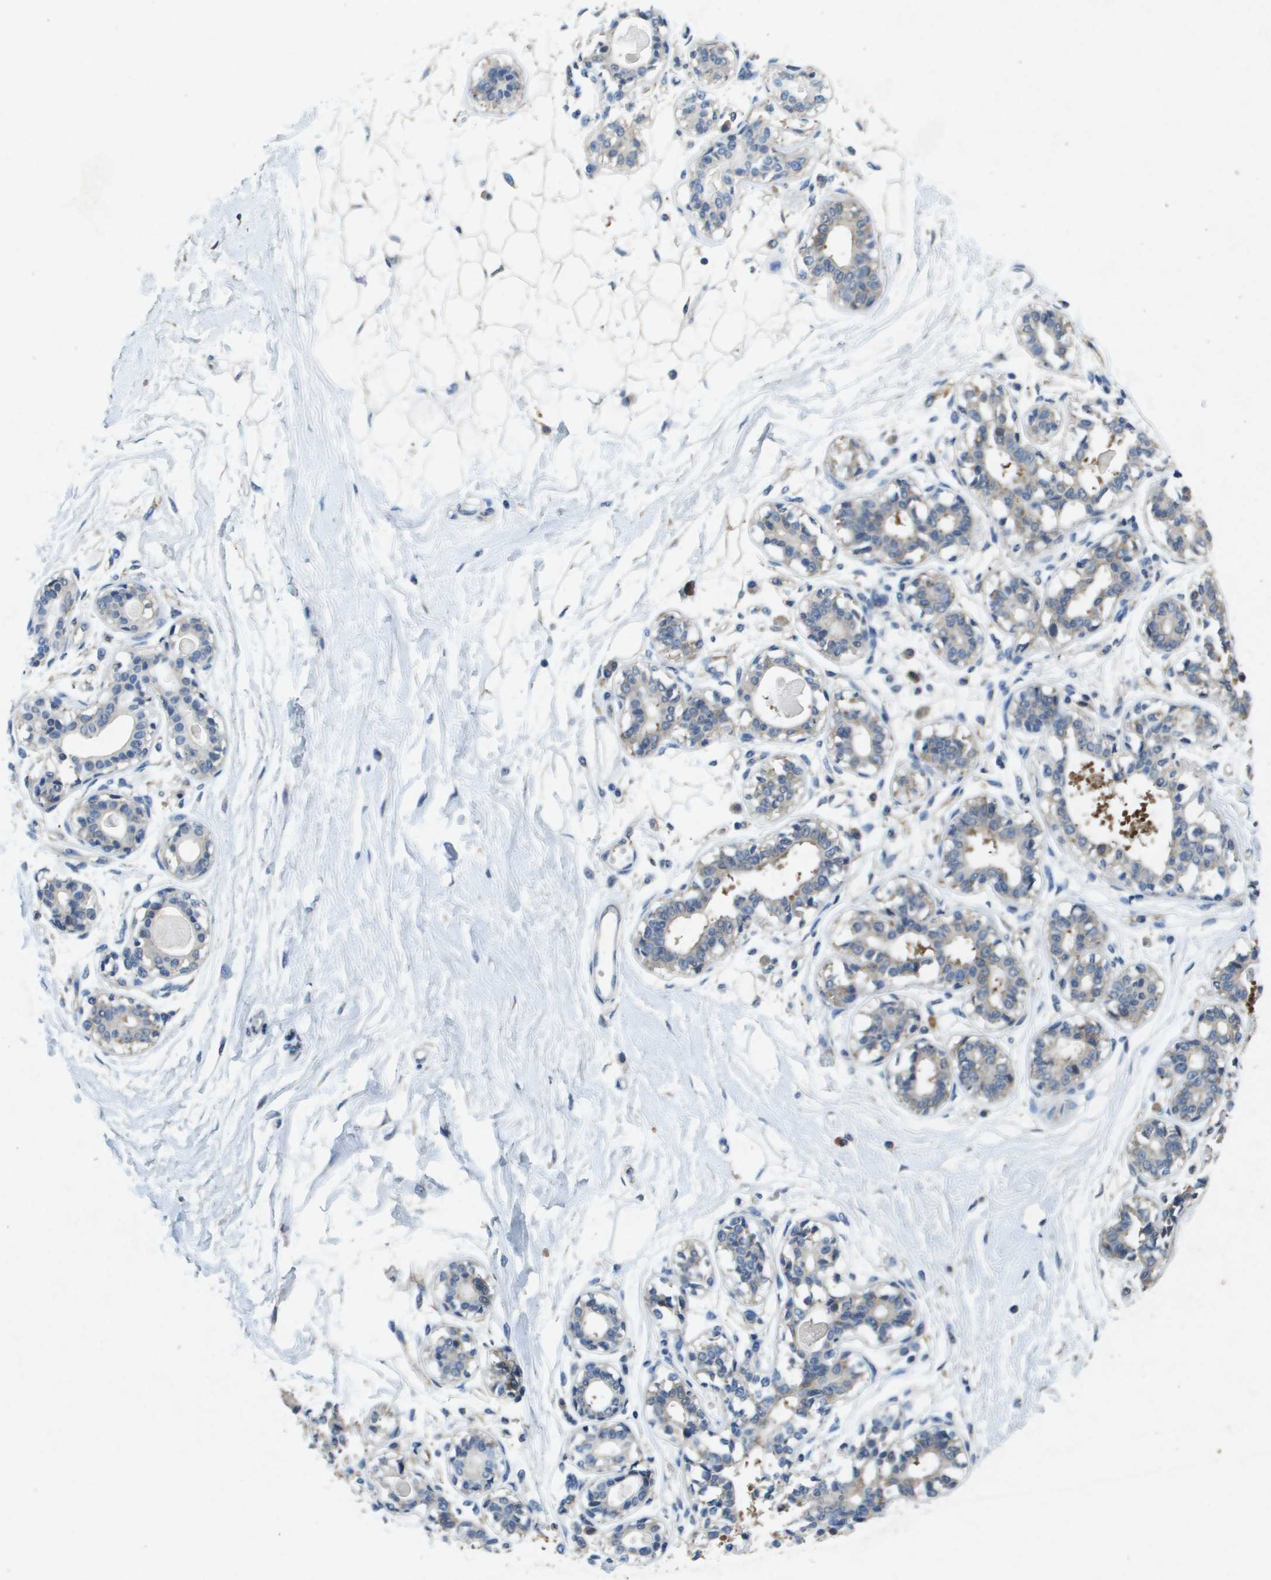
{"staining": {"intensity": "negative", "quantity": "none", "location": "none"}, "tissue": "breast", "cell_type": "Adipocytes", "image_type": "normal", "snomed": [{"axis": "morphology", "description": "Normal tissue, NOS"}, {"axis": "topography", "description": "Breast"}], "caption": "The photomicrograph demonstrates no staining of adipocytes in benign breast.", "gene": "PTPRT", "patient": {"sex": "female", "age": 45}}